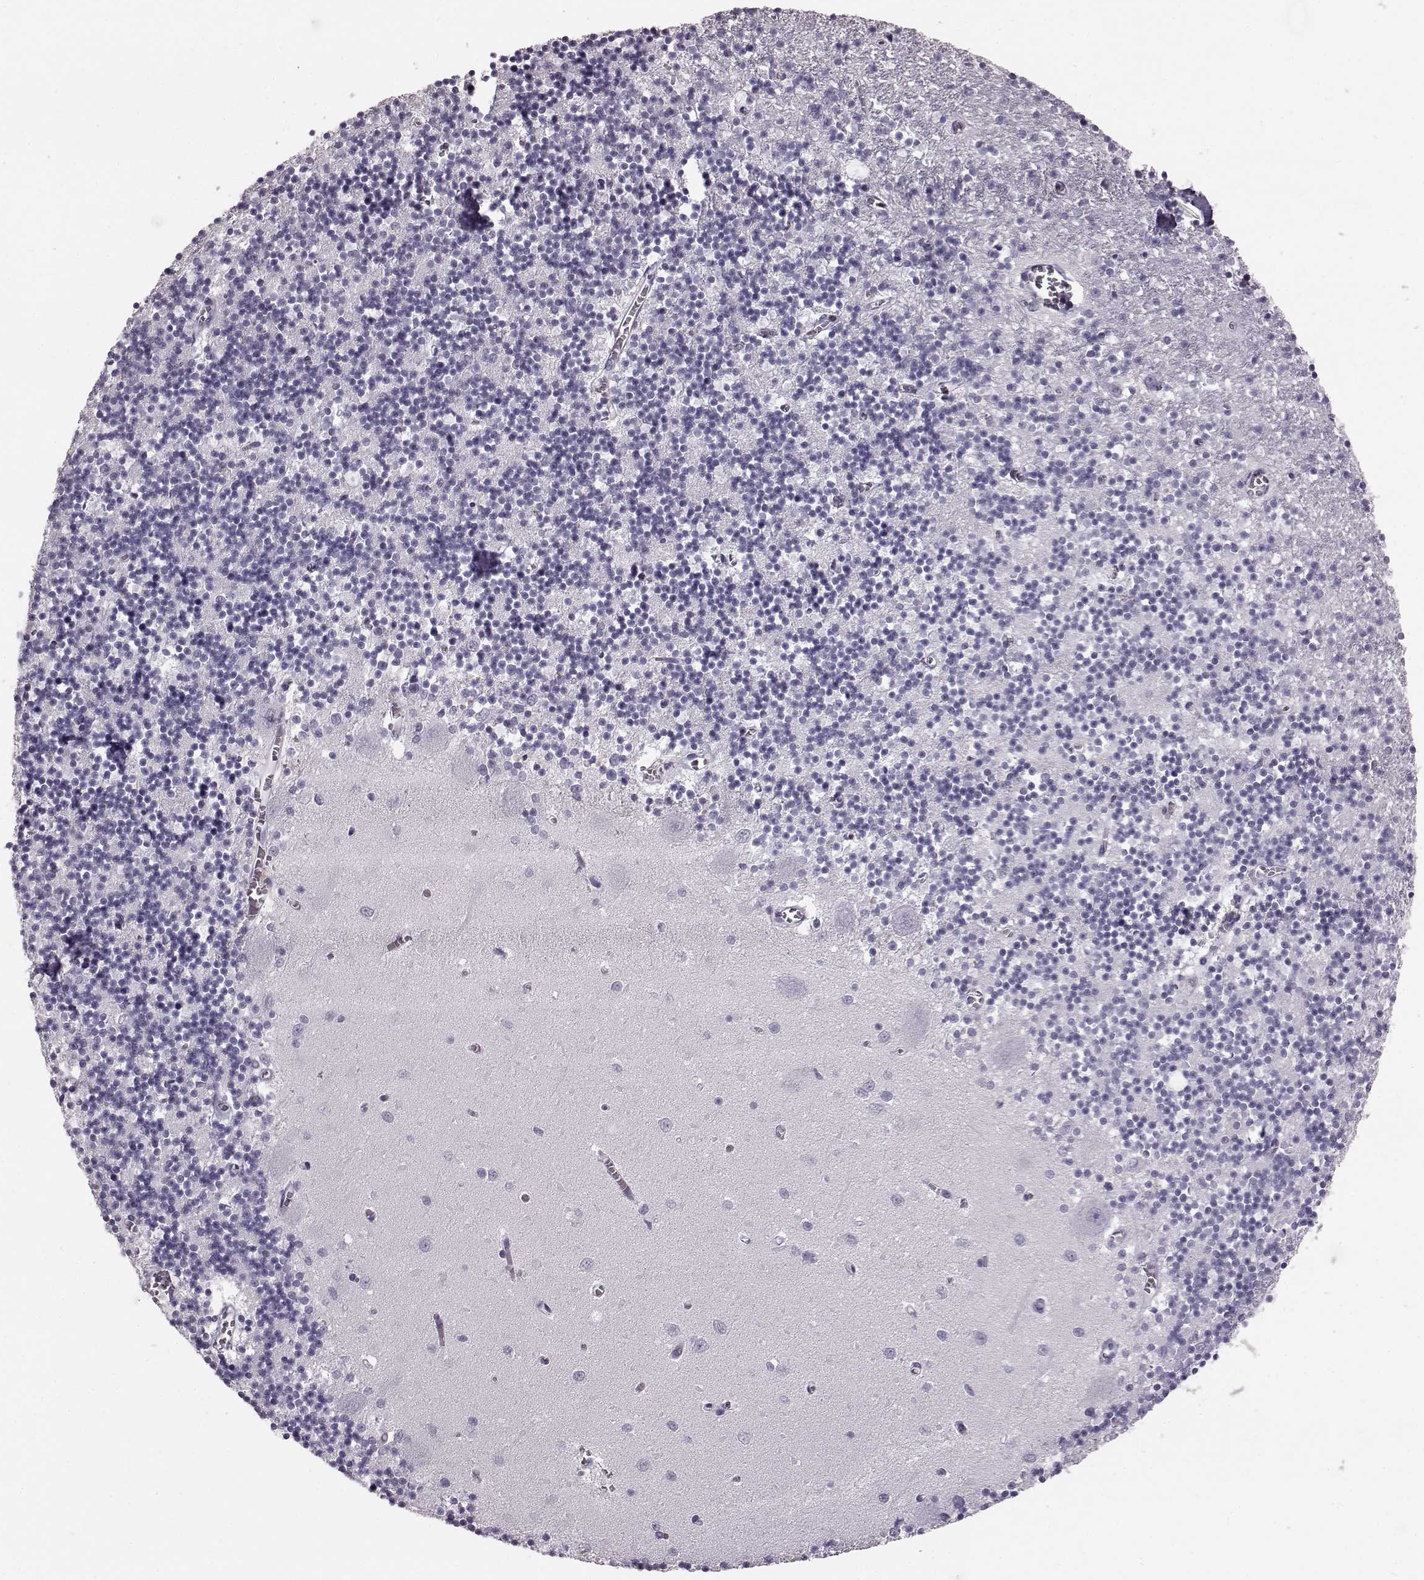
{"staining": {"intensity": "negative", "quantity": "none", "location": "none"}, "tissue": "cerebellum", "cell_type": "Cells in granular layer", "image_type": "normal", "snomed": [{"axis": "morphology", "description": "Normal tissue, NOS"}, {"axis": "topography", "description": "Cerebellum"}], "caption": "This is an immunohistochemistry (IHC) image of benign human cerebellum. There is no positivity in cells in granular layer.", "gene": "TCHHL1", "patient": {"sex": "female", "age": 64}}